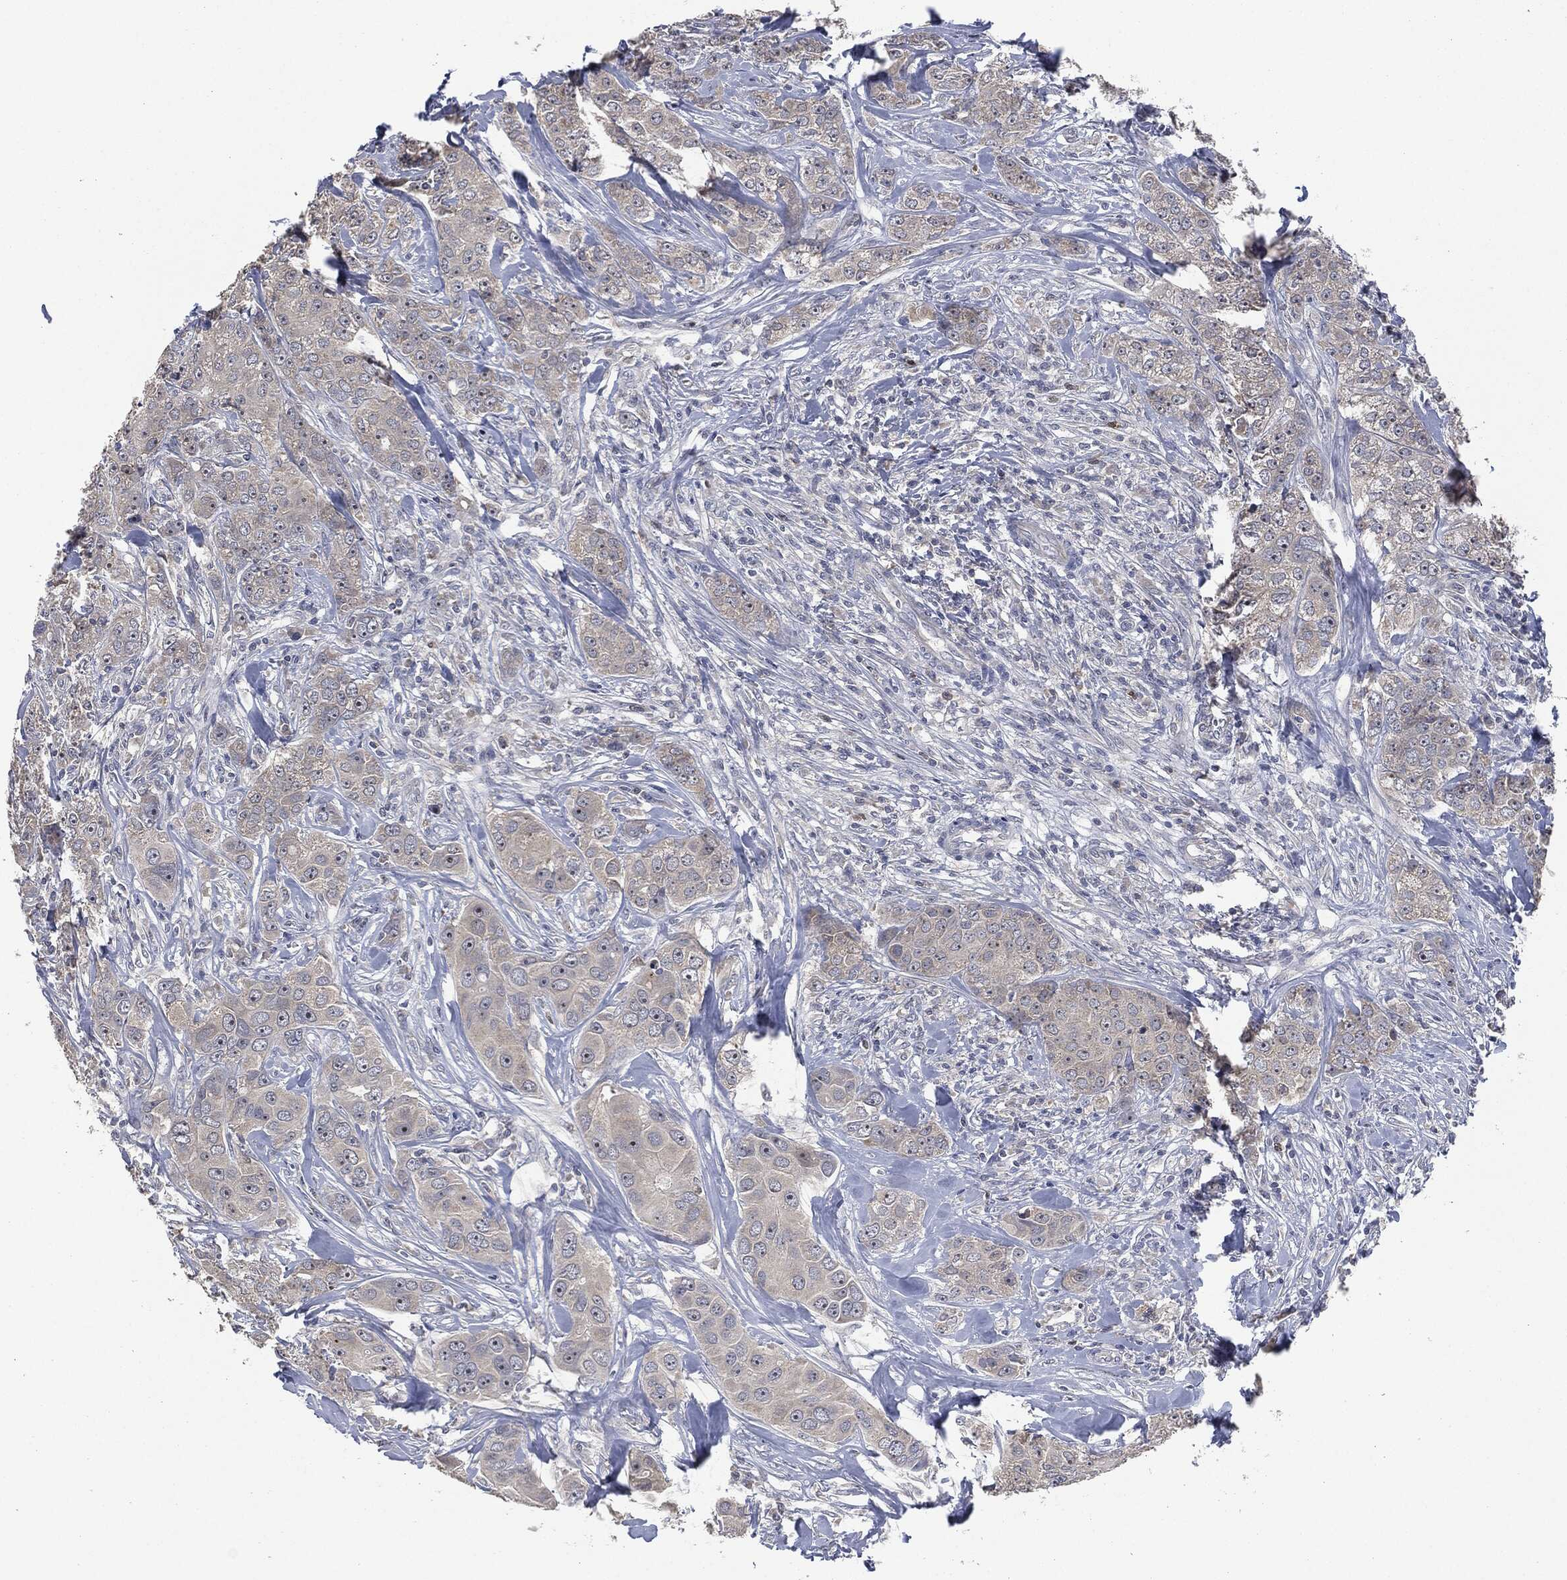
{"staining": {"intensity": "strong", "quantity": "<25%", "location": "nuclear"}, "tissue": "breast cancer", "cell_type": "Tumor cells", "image_type": "cancer", "snomed": [{"axis": "morphology", "description": "Duct carcinoma"}, {"axis": "topography", "description": "Breast"}], "caption": "A brown stain shows strong nuclear positivity of a protein in invasive ductal carcinoma (breast) tumor cells.", "gene": "IL1RN", "patient": {"sex": "female", "age": 43}}